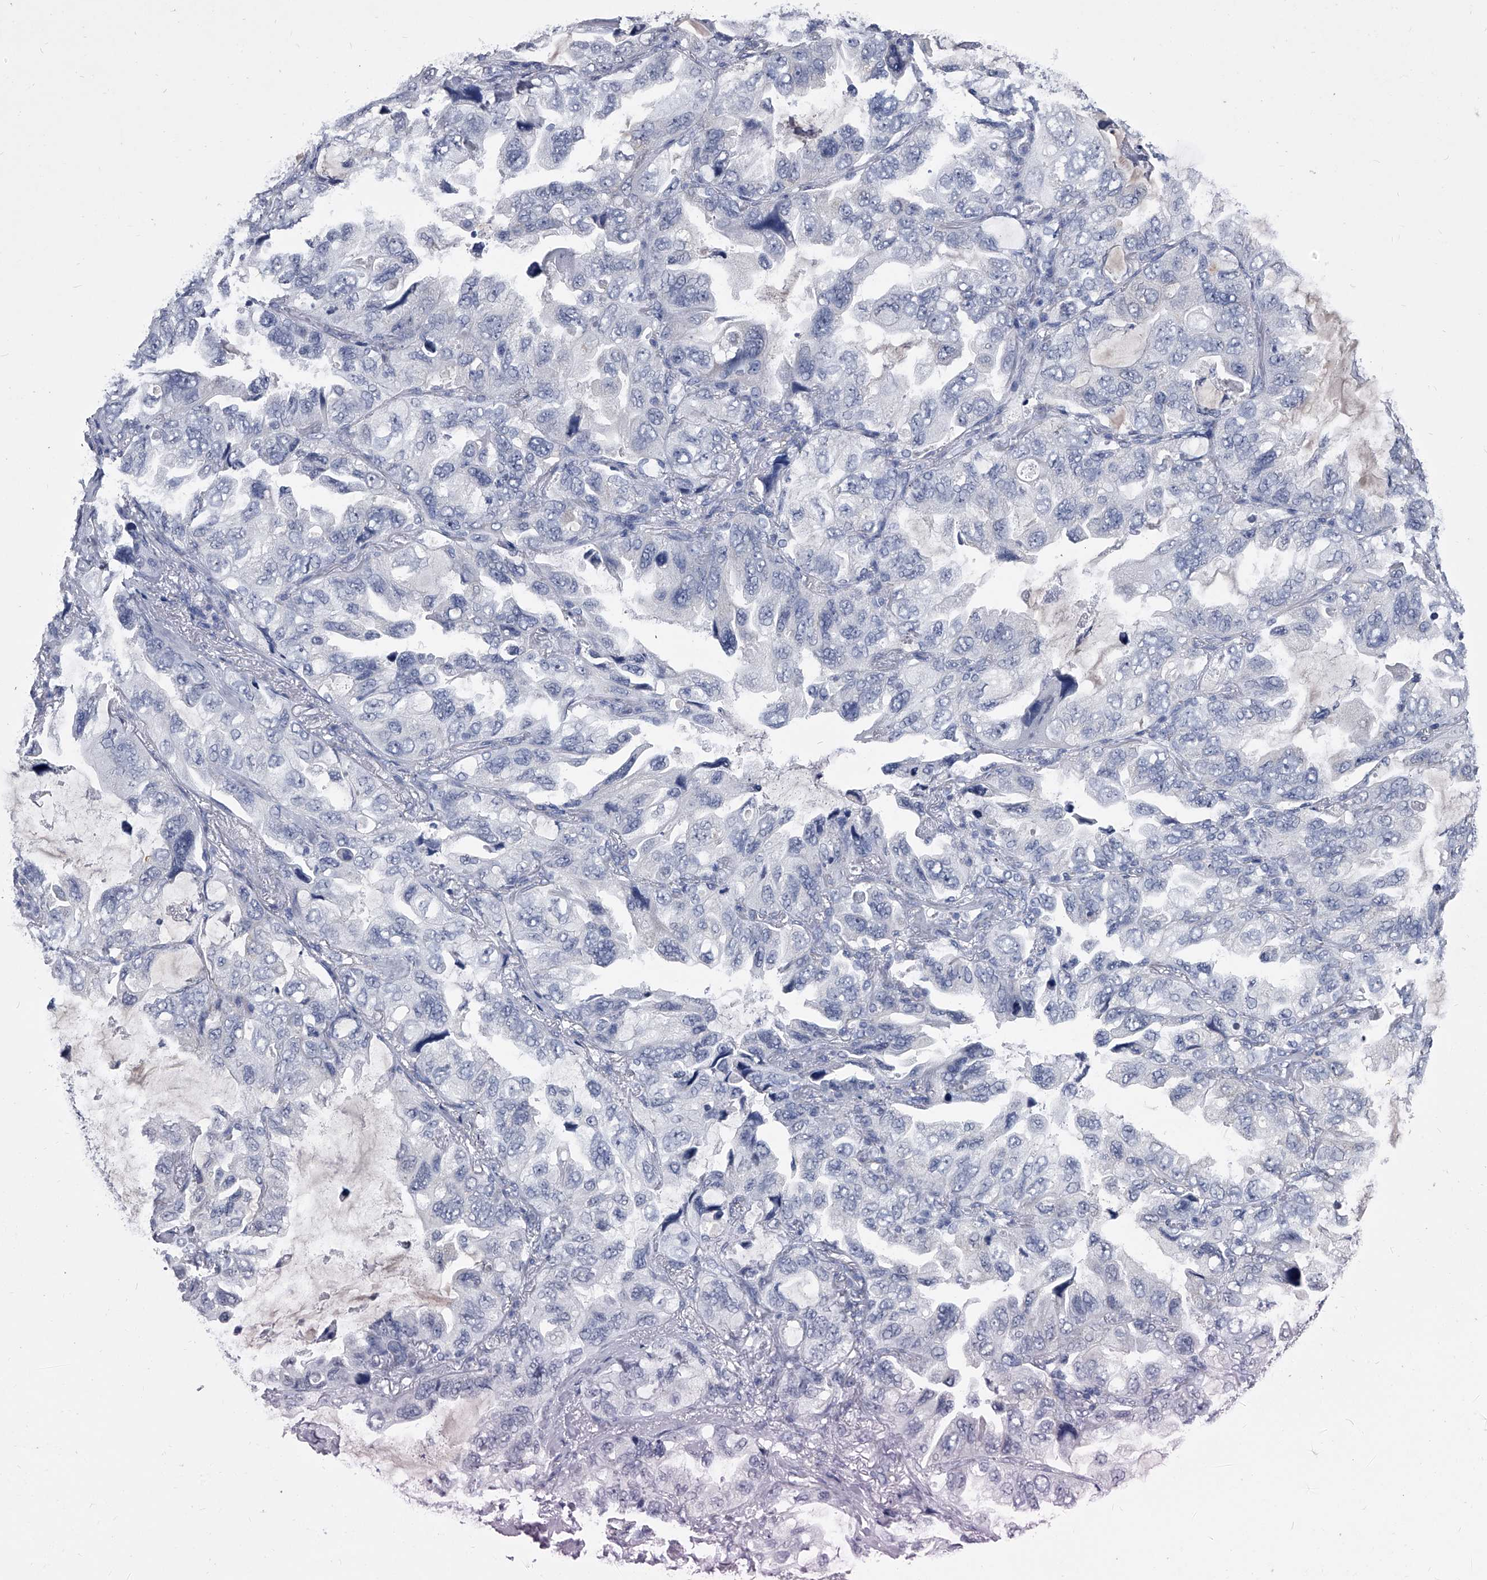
{"staining": {"intensity": "negative", "quantity": "none", "location": "none"}, "tissue": "lung cancer", "cell_type": "Tumor cells", "image_type": "cancer", "snomed": [{"axis": "morphology", "description": "Squamous cell carcinoma, NOS"}, {"axis": "topography", "description": "Lung"}], "caption": "Protein analysis of lung cancer shows no significant staining in tumor cells.", "gene": "BCAS1", "patient": {"sex": "female", "age": 73}}